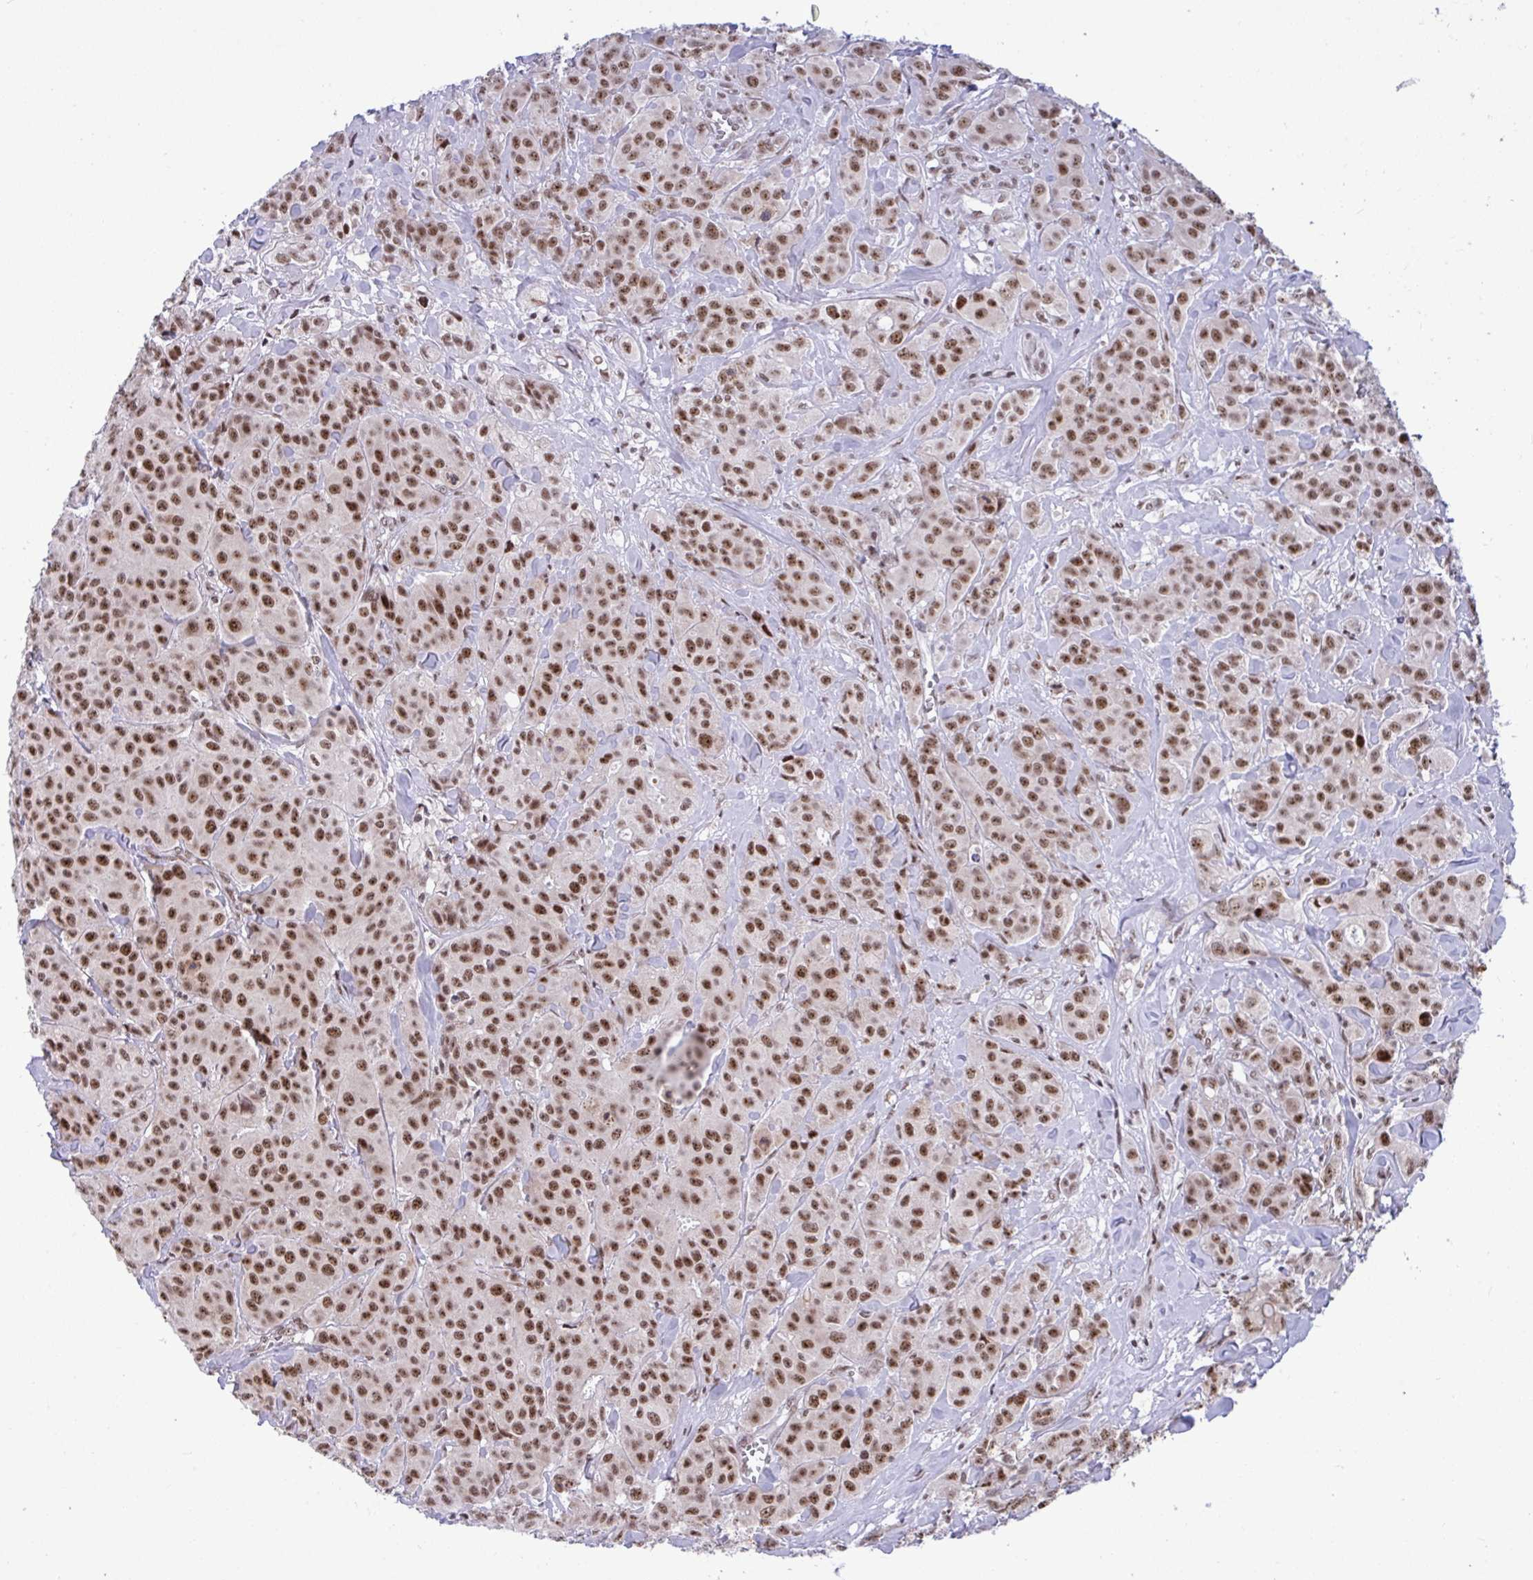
{"staining": {"intensity": "moderate", "quantity": ">75%", "location": "nuclear"}, "tissue": "breast cancer", "cell_type": "Tumor cells", "image_type": "cancer", "snomed": [{"axis": "morphology", "description": "Normal tissue, NOS"}, {"axis": "morphology", "description": "Duct carcinoma"}, {"axis": "topography", "description": "Breast"}], "caption": "DAB immunohistochemical staining of breast invasive ductal carcinoma displays moderate nuclear protein expression in approximately >75% of tumor cells.", "gene": "WBP11", "patient": {"sex": "female", "age": 43}}